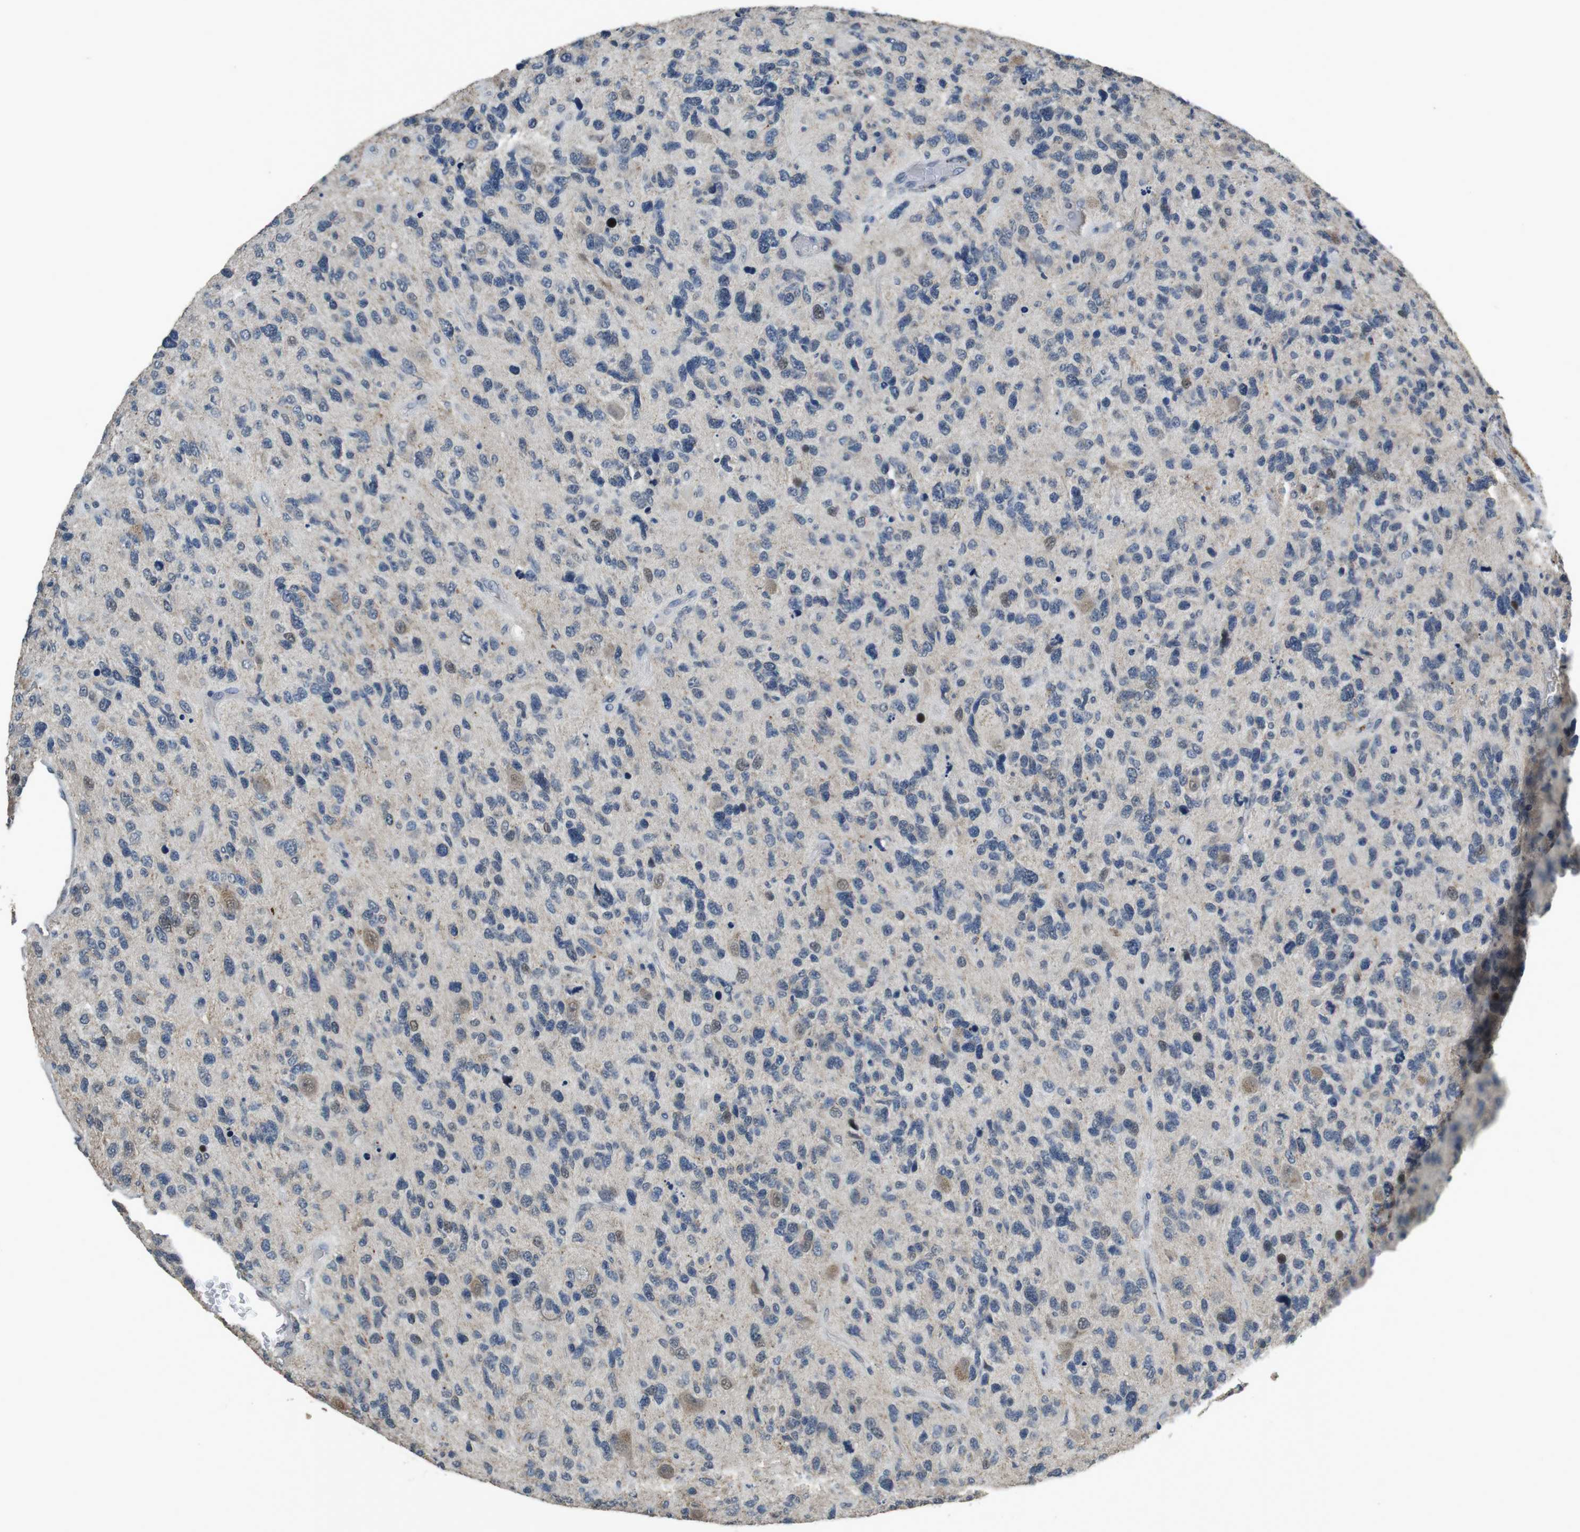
{"staining": {"intensity": "weak", "quantity": "25%-75%", "location": "cytoplasmic/membranous,nuclear"}, "tissue": "glioma", "cell_type": "Tumor cells", "image_type": "cancer", "snomed": [{"axis": "morphology", "description": "Glioma, malignant, High grade"}, {"axis": "topography", "description": "Brain"}], "caption": "The image demonstrates immunohistochemical staining of malignant glioma (high-grade). There is weak cytoplasmic/membranous and nuclear positivity is appreciated in about 25%-75% of tumor cells.", "gene": "CLDN7", "patient": {"sex": "female", "age": 58}}